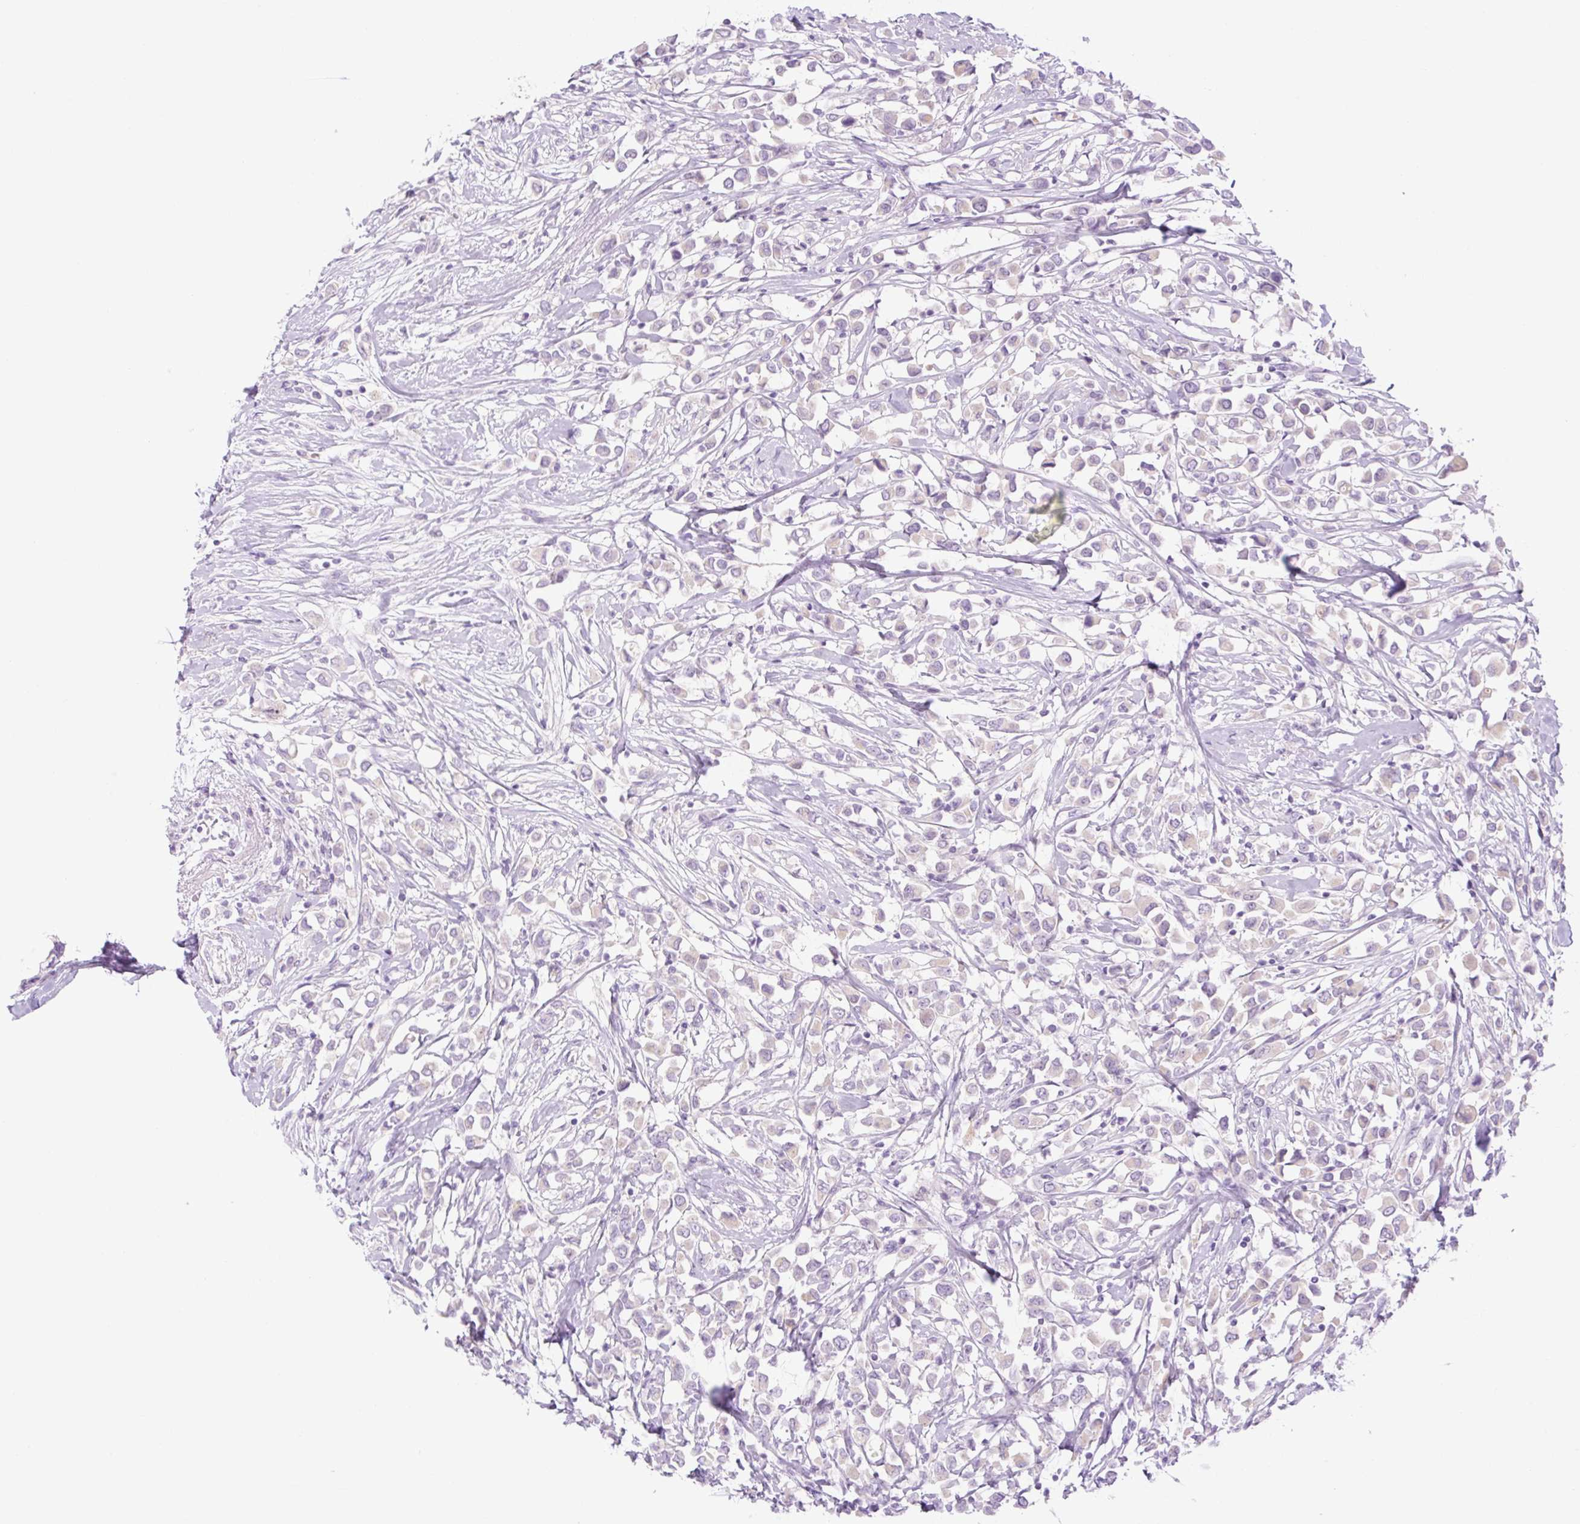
{"staining": {"intensity": "negative", "quantity": "none", "location": "none"}, "tissue": "breast cancer", "cell_type": "Tumor cells", "image_type": "cancer", "snomed": [{"axis": "morphology", "description": "Duct carcinoma"}, {"axis": "topography", "description": "Breast"}], "caption": "This histopathology image is of intraductal carcinoma (breast) stained with IHC to label a protein in brown with the nuclei are counter-stained blue. There is no positivity in tumor cells. (IHC, brightfield microscopy, high magnification).", "gene": "SPRYD4", "patient": {"sex": "female", "age": 61}}